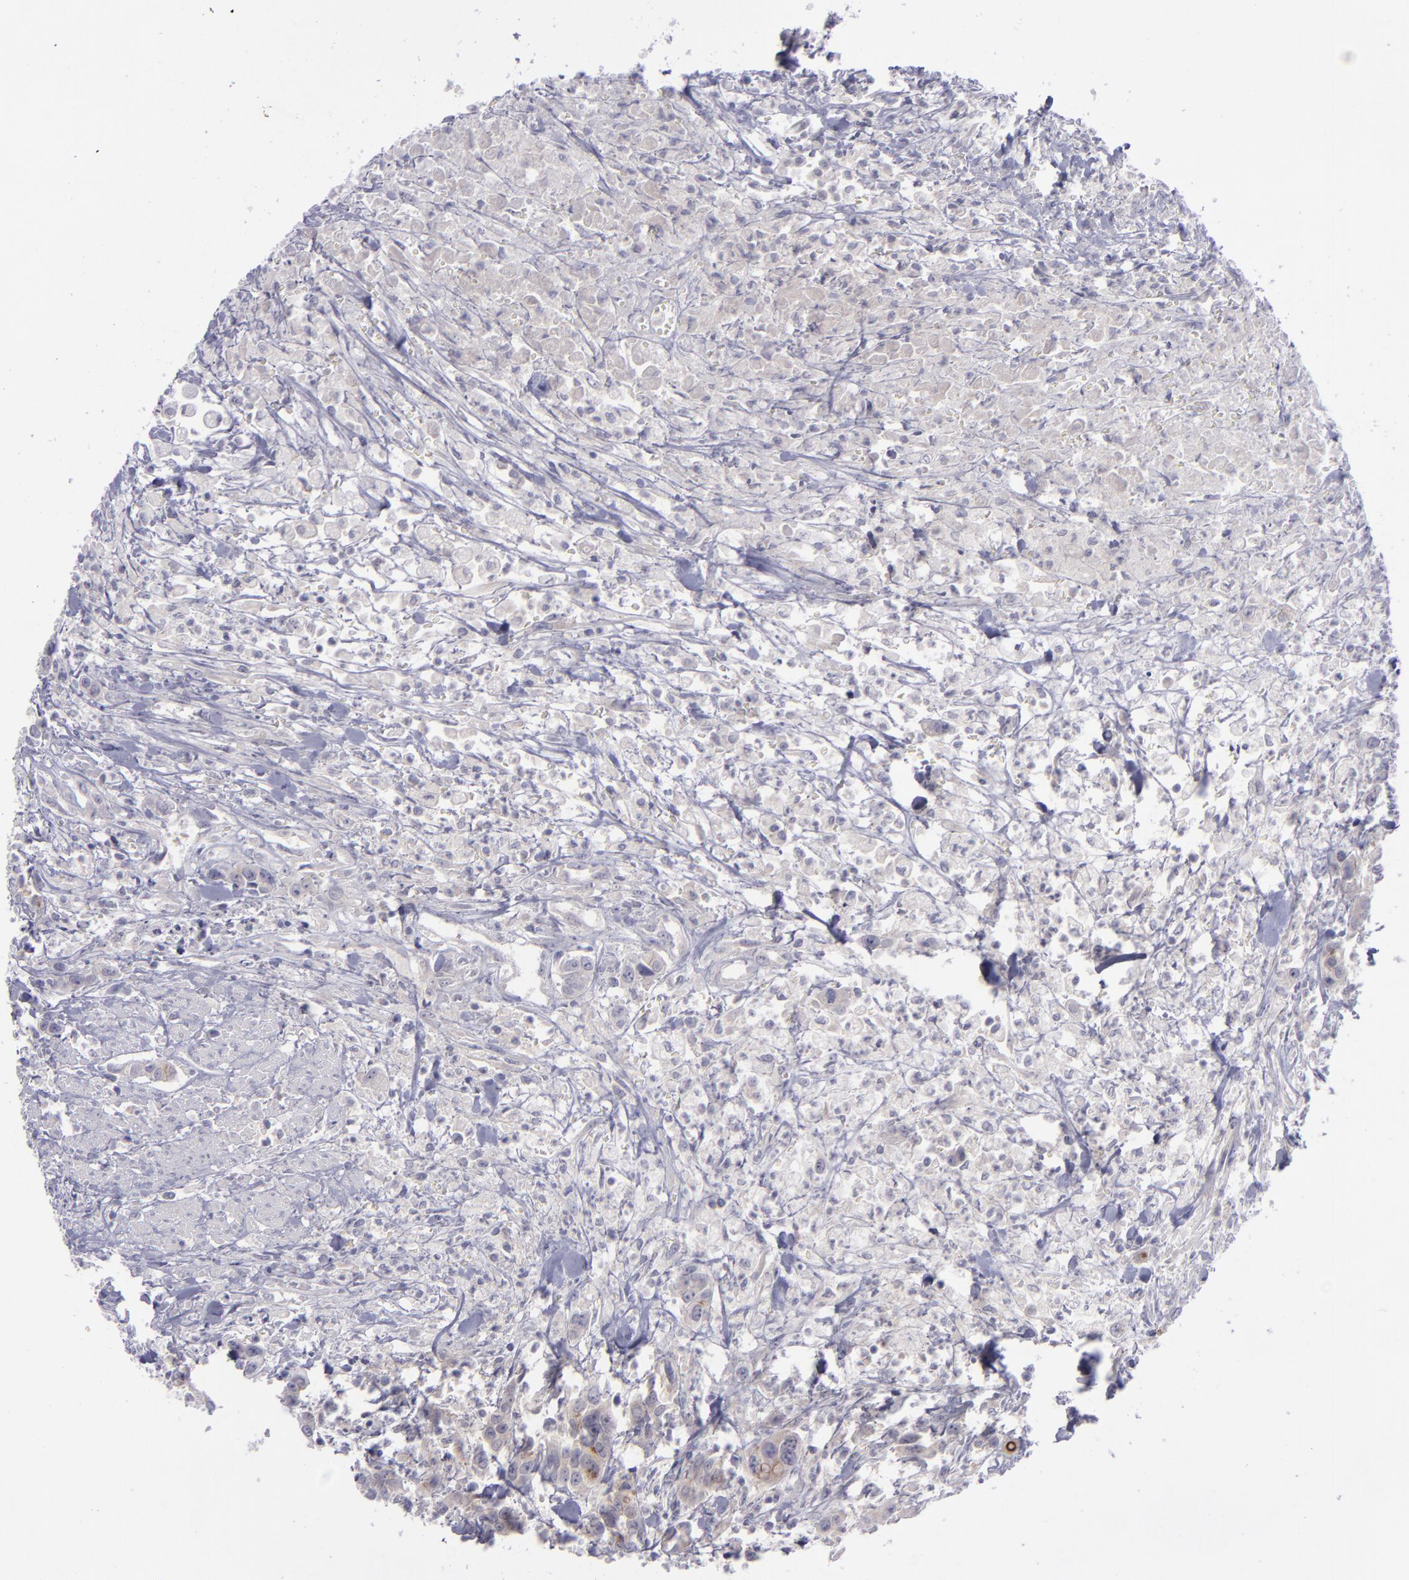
{"staining": {"intensity": "weak", "quantity": "<25%", "location": "cytoplasmic/membranous"}, "tissue": "urothelial cancer", "cell_type": "Tumor cells", "image_type": "cancer", "snomed": [{"axis": "morphology", "description": "Urothelial carcinoma, High grade"}, {"axis": "topography", "description": "Urinary bladder"}], "caption": "Immunohistochemical staining of high-grade urothelial carcinoma displays no significant expression in tumor cells. The staining was performed using DAB (3,3'-diaminobenzidine) to visualize the protein expression in brown, while the nuclei were stained in blue with hematoxylin (Magnification: 20x).", "gene": "EVPL", "patient": {"sex": "male", "age": 86}}